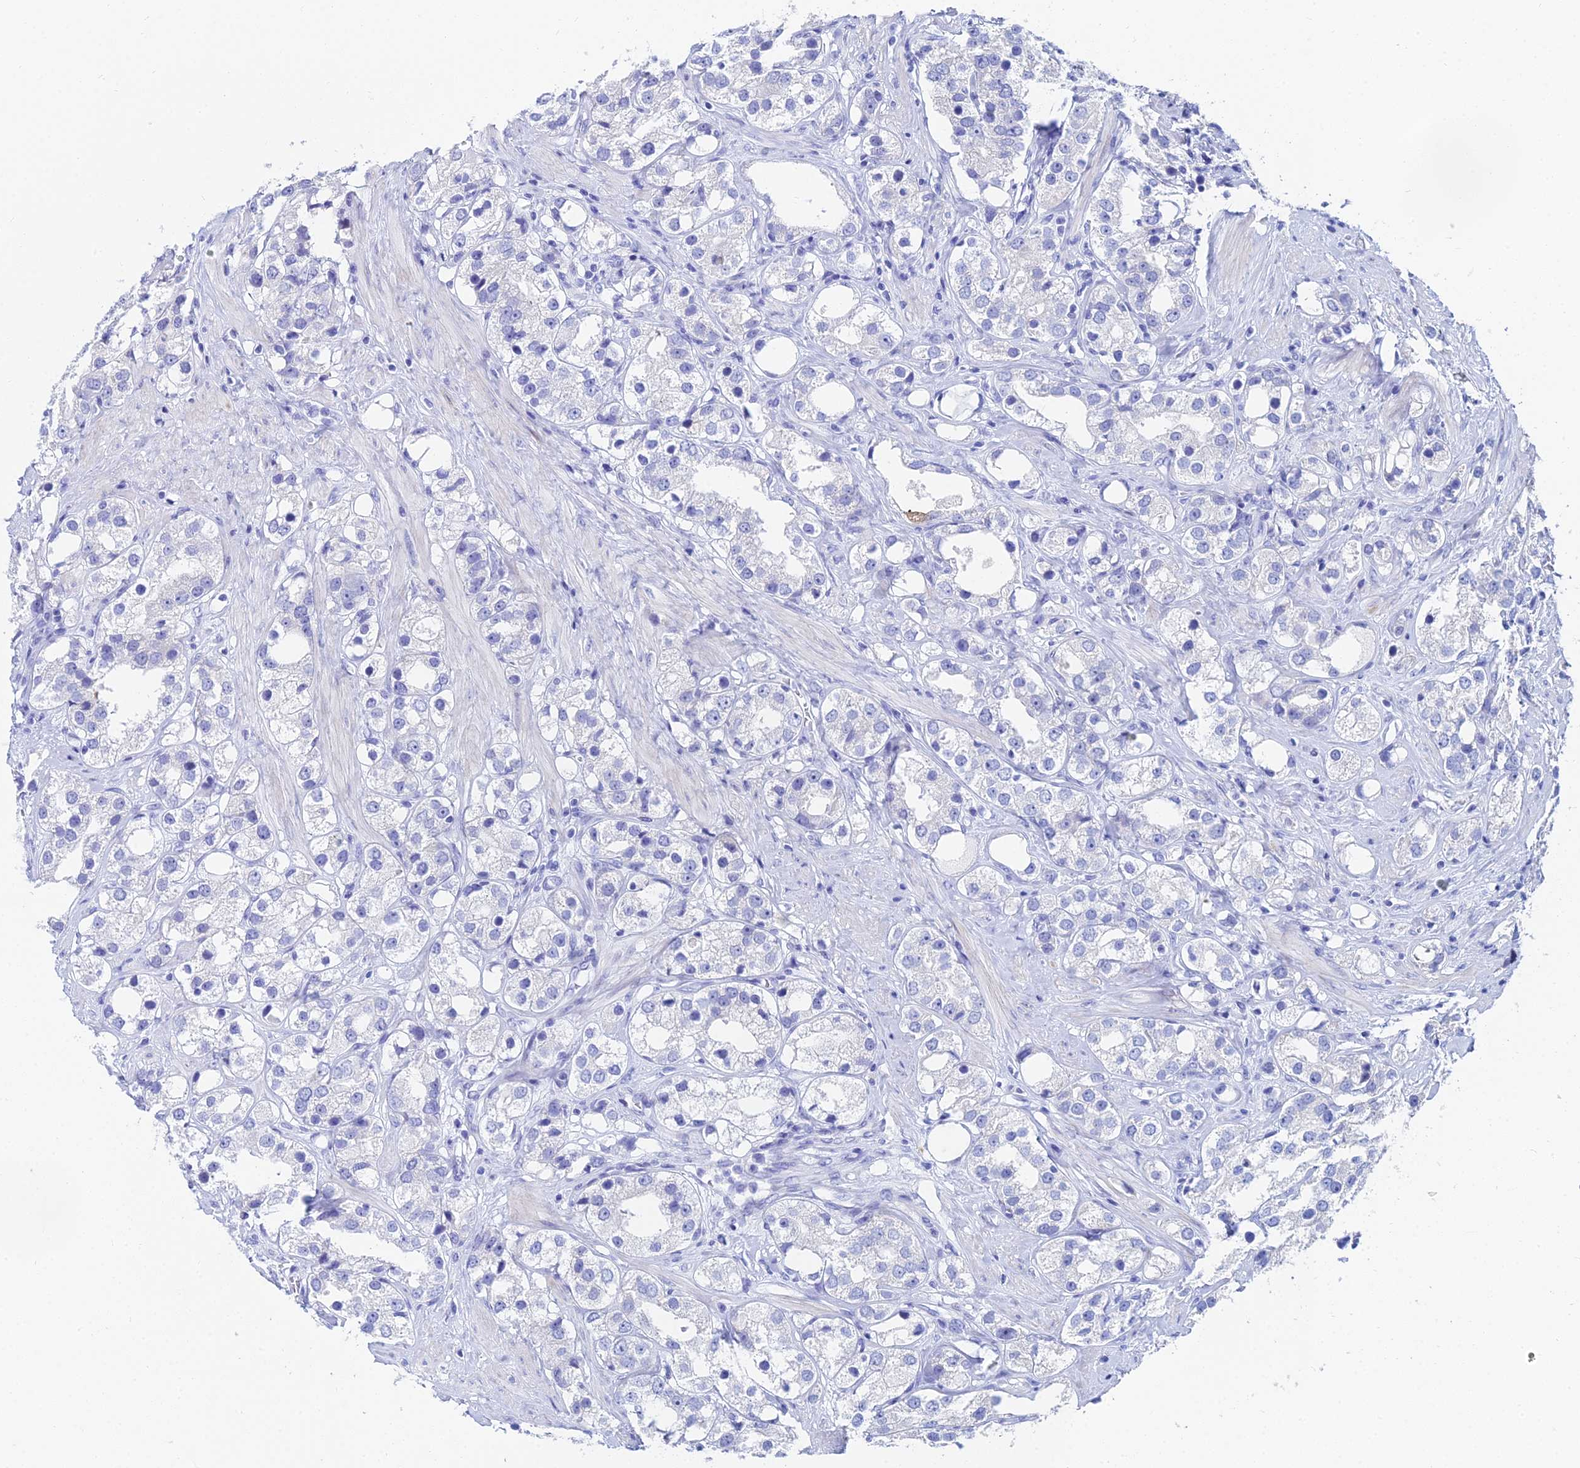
{"staining": {"intensity": "negative", "quantity": "none", "location": "none"}, "tissue": "prostate cancer", "cell_type": "Tumor cells", "image_type": "cancer", "snomed": [{"axis": "morphology", "description": "Adenocarcinoma, NOS"}, {"axis": "topography", "description": "Prostate"}], "caption": "Tumor cells are negative for brown protein staining in prostate cancer.", "gene": "HSPA1L", "patient": {"sex": "male", "age": 79}}